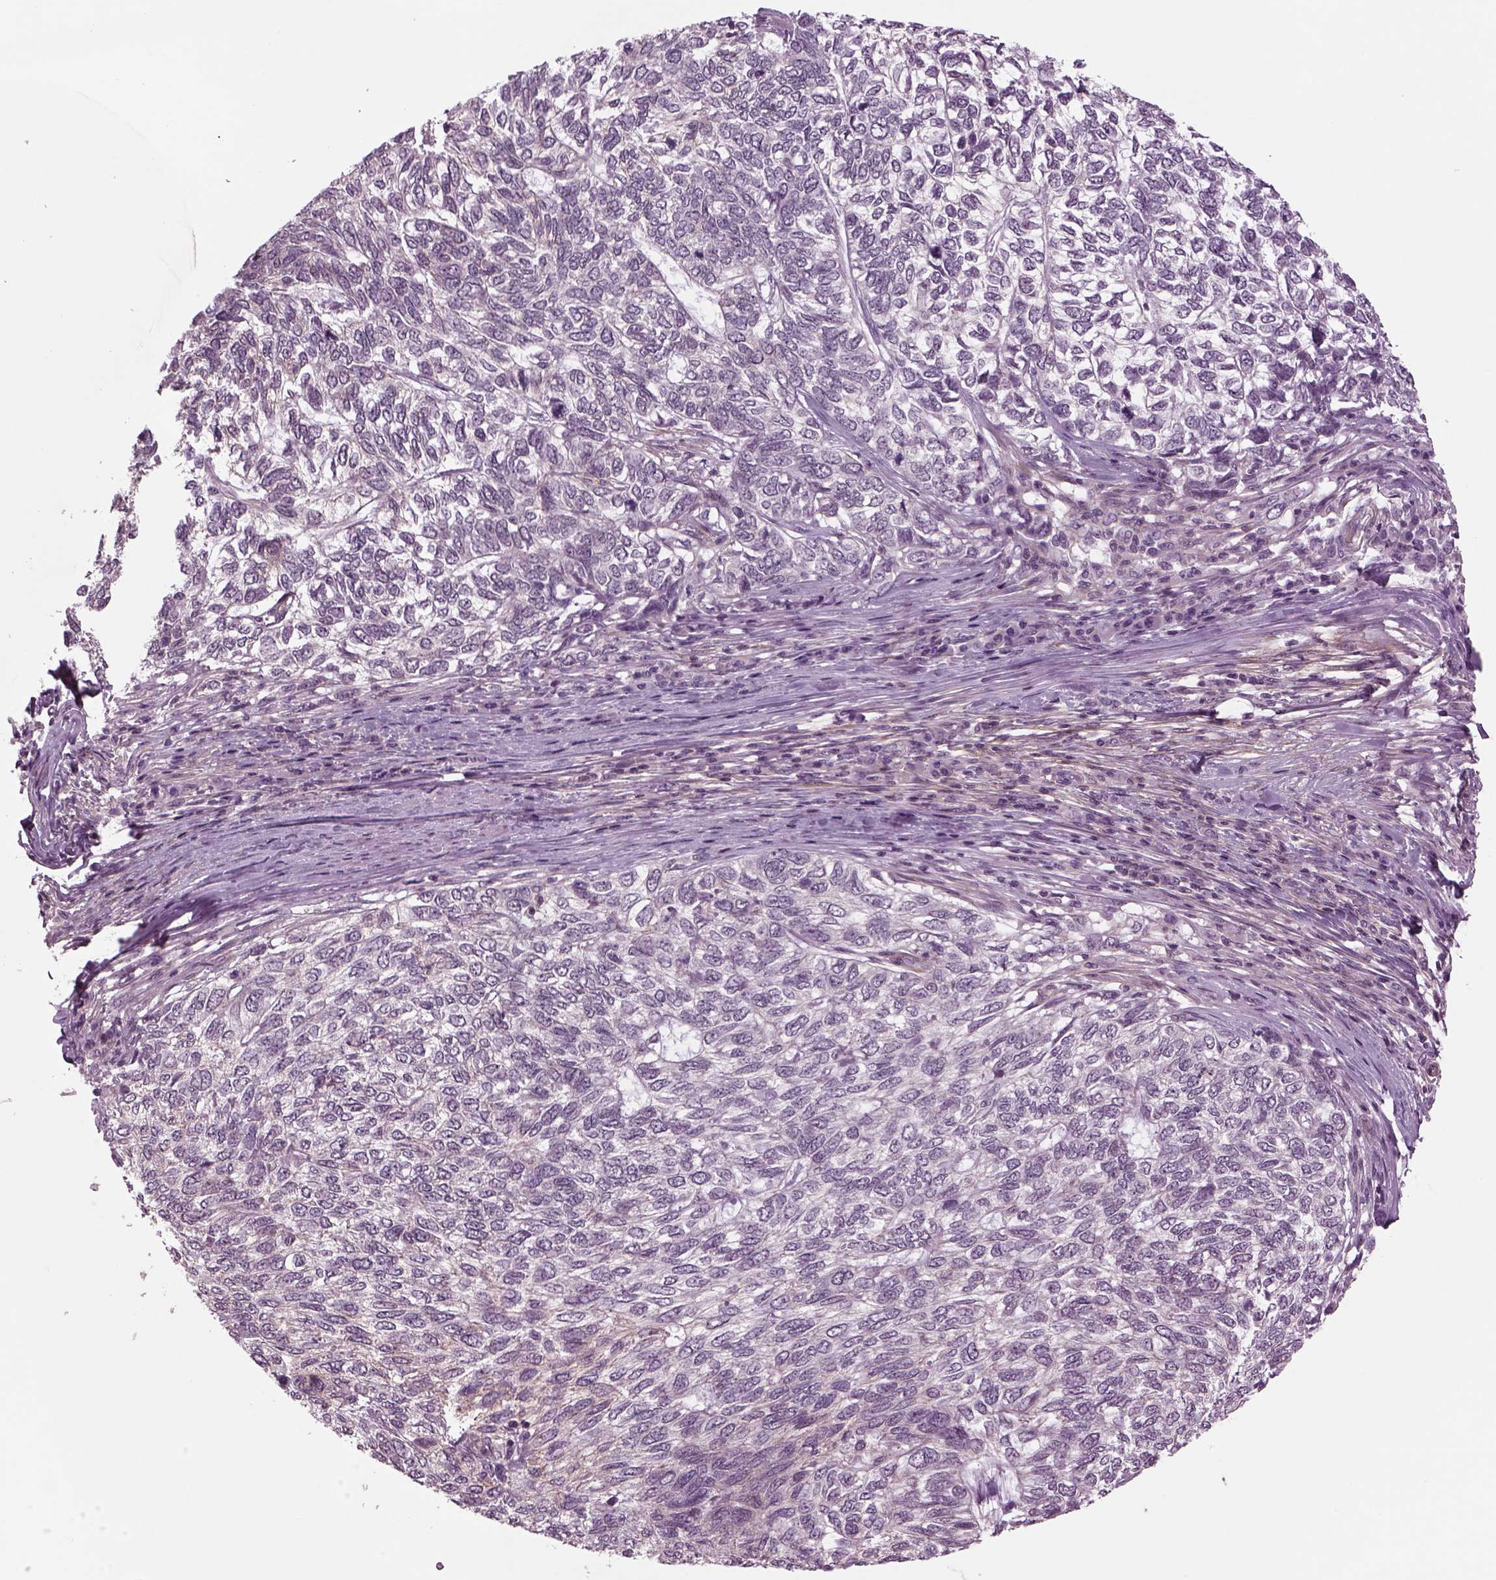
{"staining": {"intensity": "weak", "quantity": "<25%", "location": "cytoplasmic/membranous"}, "tissue": "skin cancer", "cell_type": "Tumor cells", "image_type": "cancer", "snomed": [{"axis": "morphology", "description": "Basal cell carcinoma"}, {"axis": "topography", "description": "Skin"}], "caption": "This image is of skin basal cell carcinoma stained with immunohistochemistry to label a protein in brown with the nuclei are counter-stained blue. There is no expression in tumor cells.", "gene": "ODF3", "patient": {"sex": "female", "age": 65}}